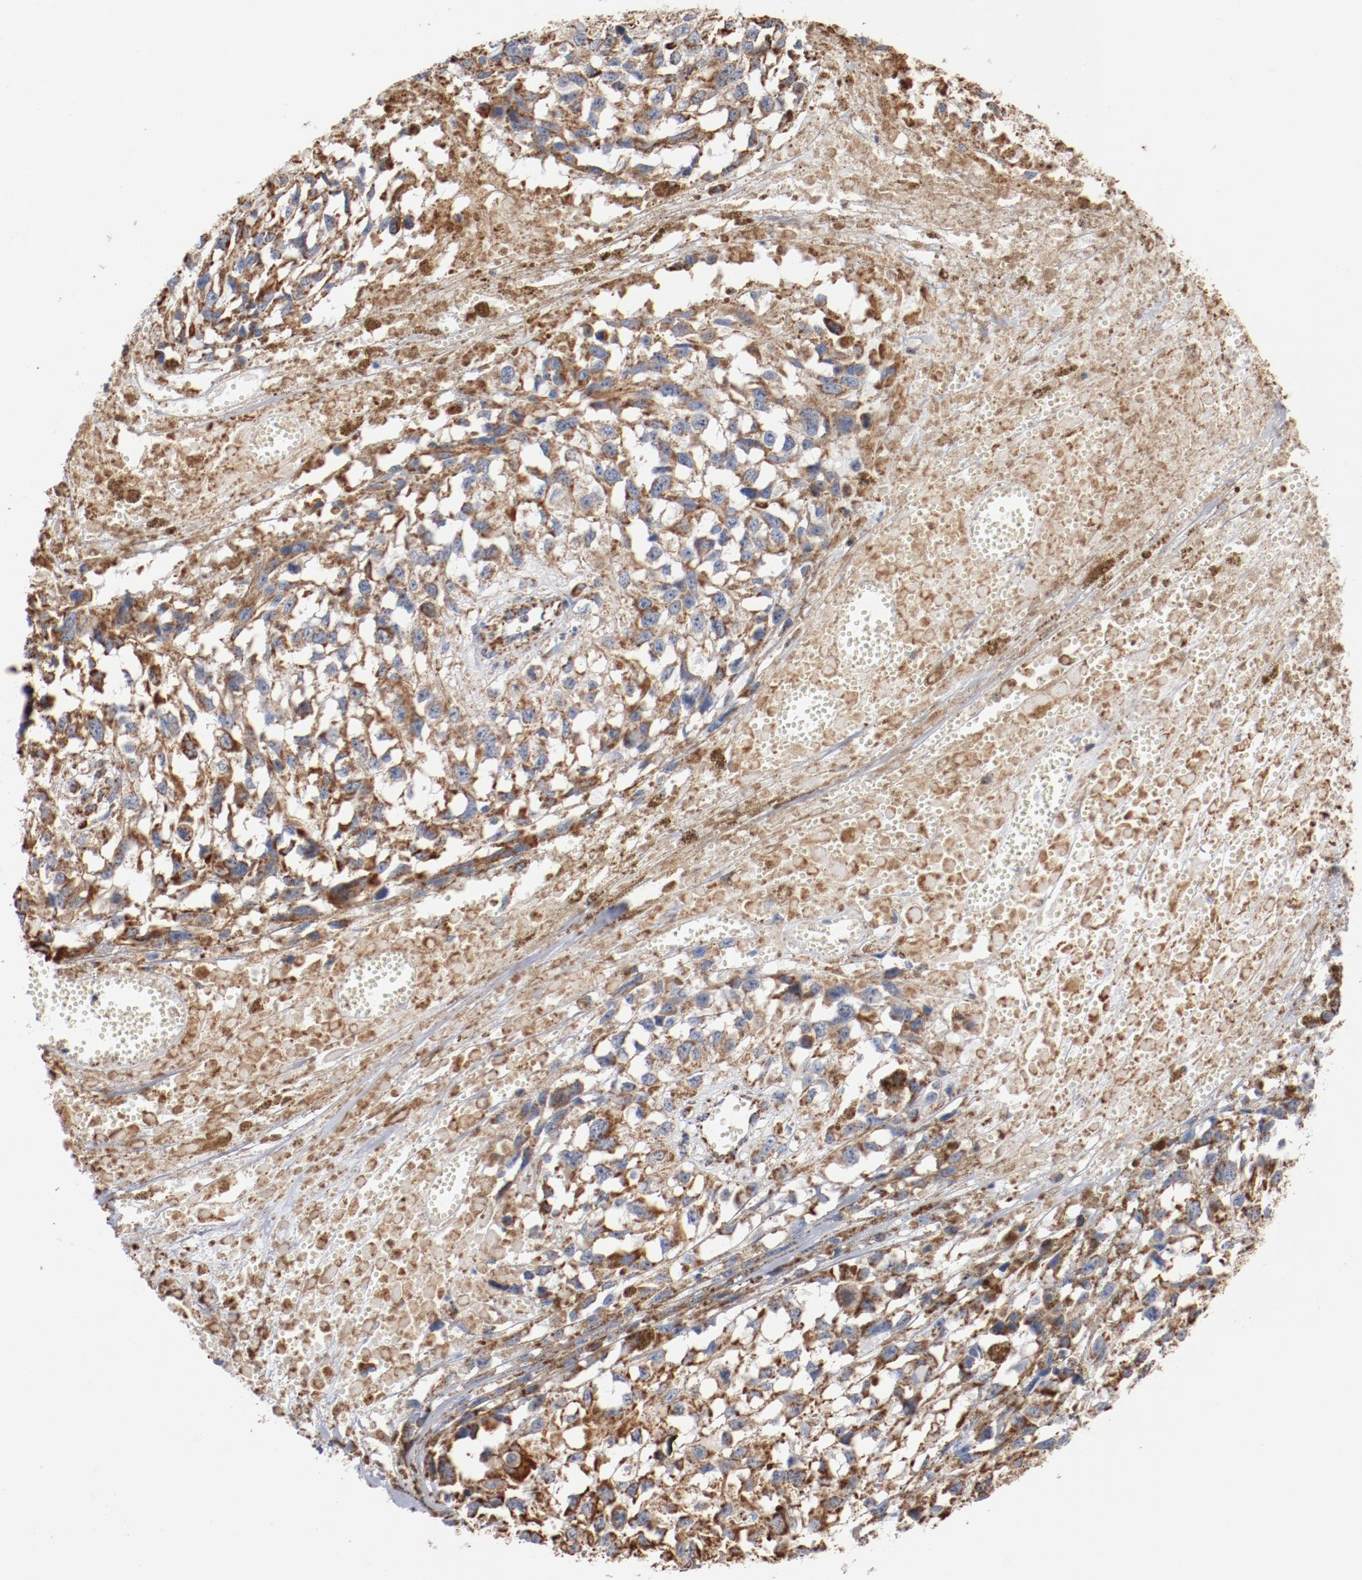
{"staining": {"intensity": "strong", "quantity": ">75%", "location": "cytoplasmic/membranous"}, "tissue": "melanoma", "cell_type": "Tumor cells", "image_type": "cancer", "snomed": [{"axis": "morphology", "description": "Malignant melanoma, Metastatic site"}, {"axis": "topography", "description": "Lymph node"}], "caption": "This is a photomicrograph of IHC staining of malignant melanoma (metastatic site), which shows strong positivity in the cytoplasmic/membranous of tumor cells.", "gene": "NDUFS4", "patient": {"sex": "male", "age": 59}}